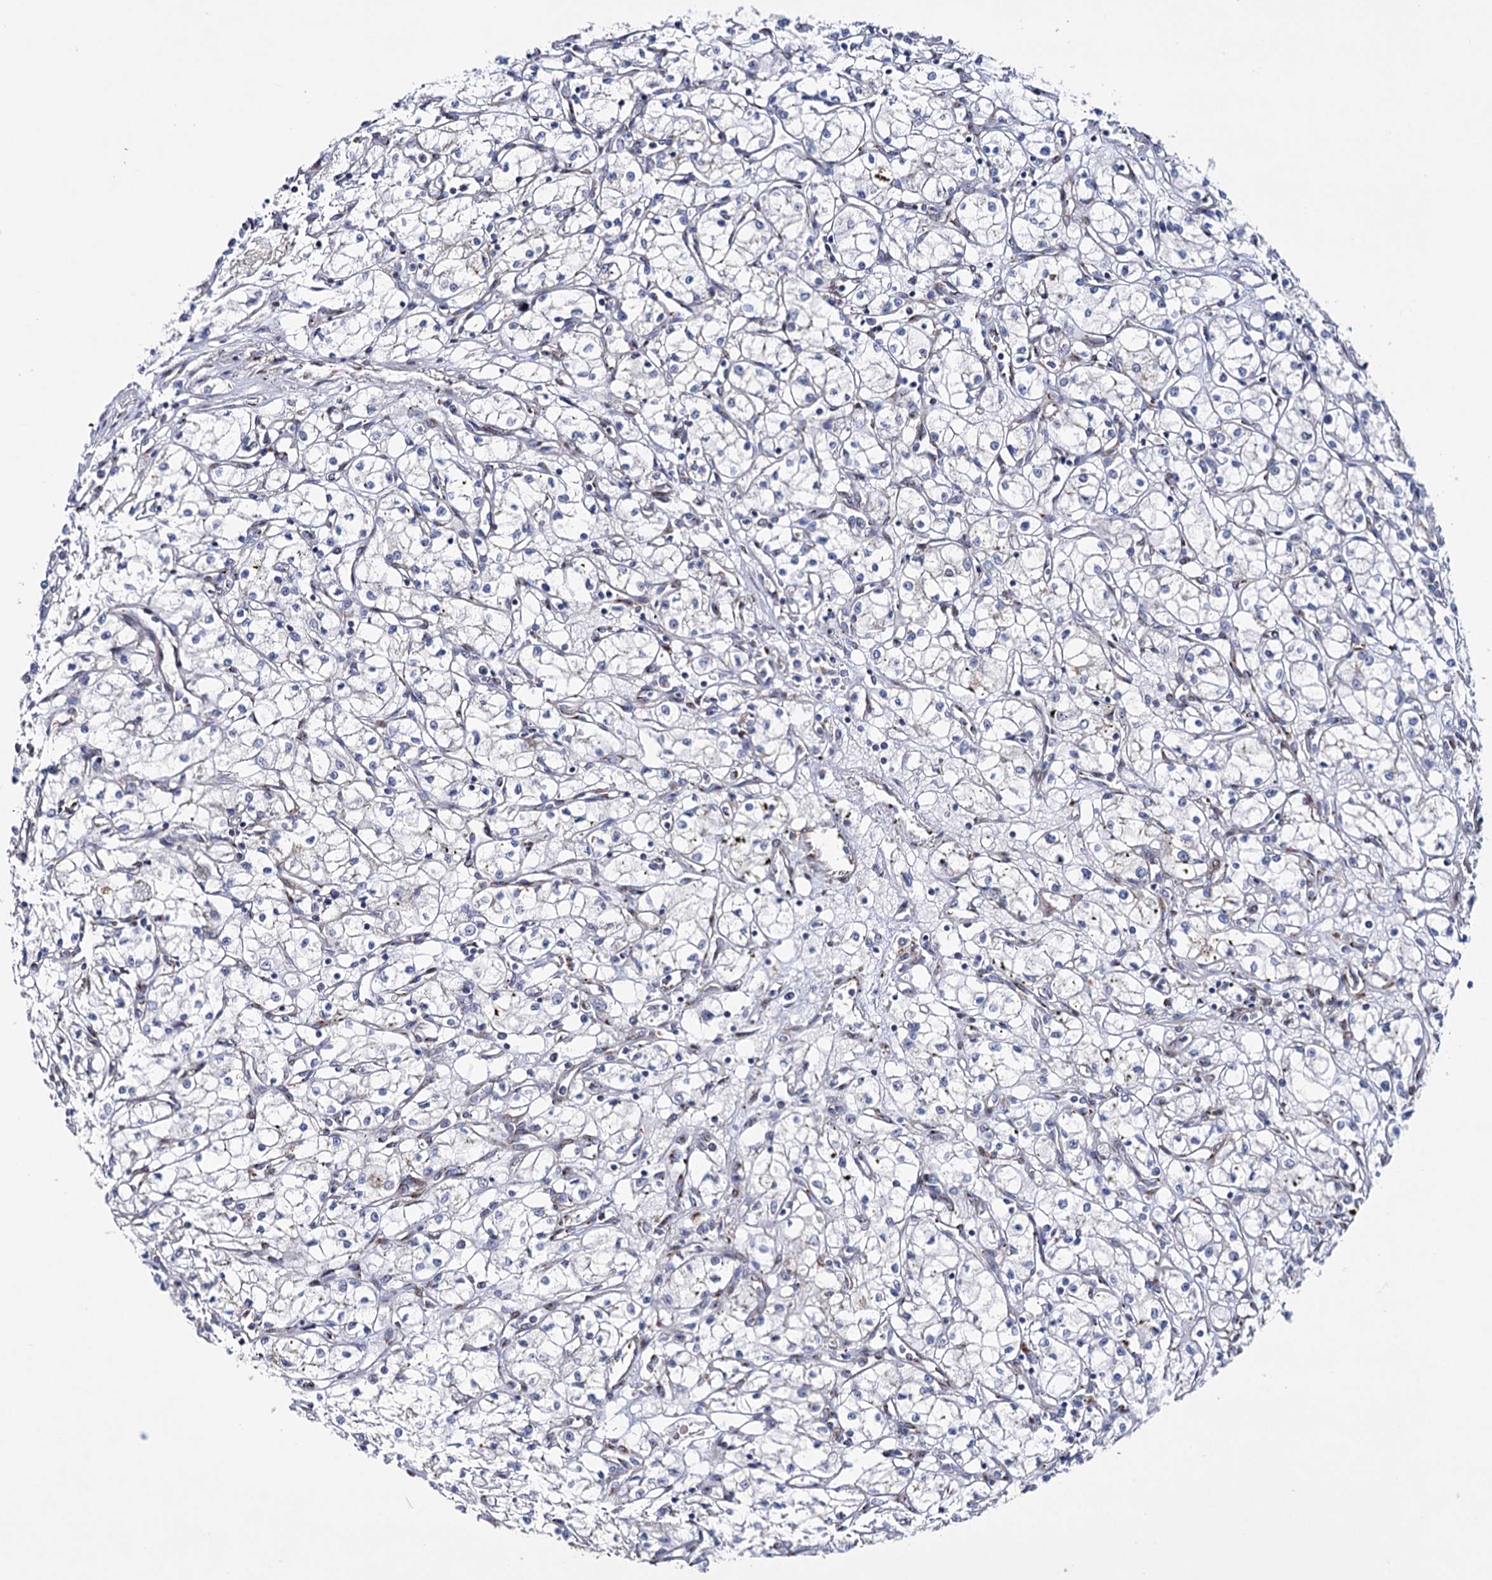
{"staining": {"intensity": "negative", "quantity": "none", "location": "none"}, "tissue": "renal cancer", "cell_type": "Tumor cells", "image_type": "cancer", "snomed": [{"axis": "morphology", "description": "Adenocarcinoma, NOS"}, {"axis": "topography", "description": "Kidney"}], "caption": "IHC of renal cancer (adenocarcinoma) demonstrates no positivity in tumor cells.", "gene": "C11orf96", "patient": {"sex": "male", "age": 59}}